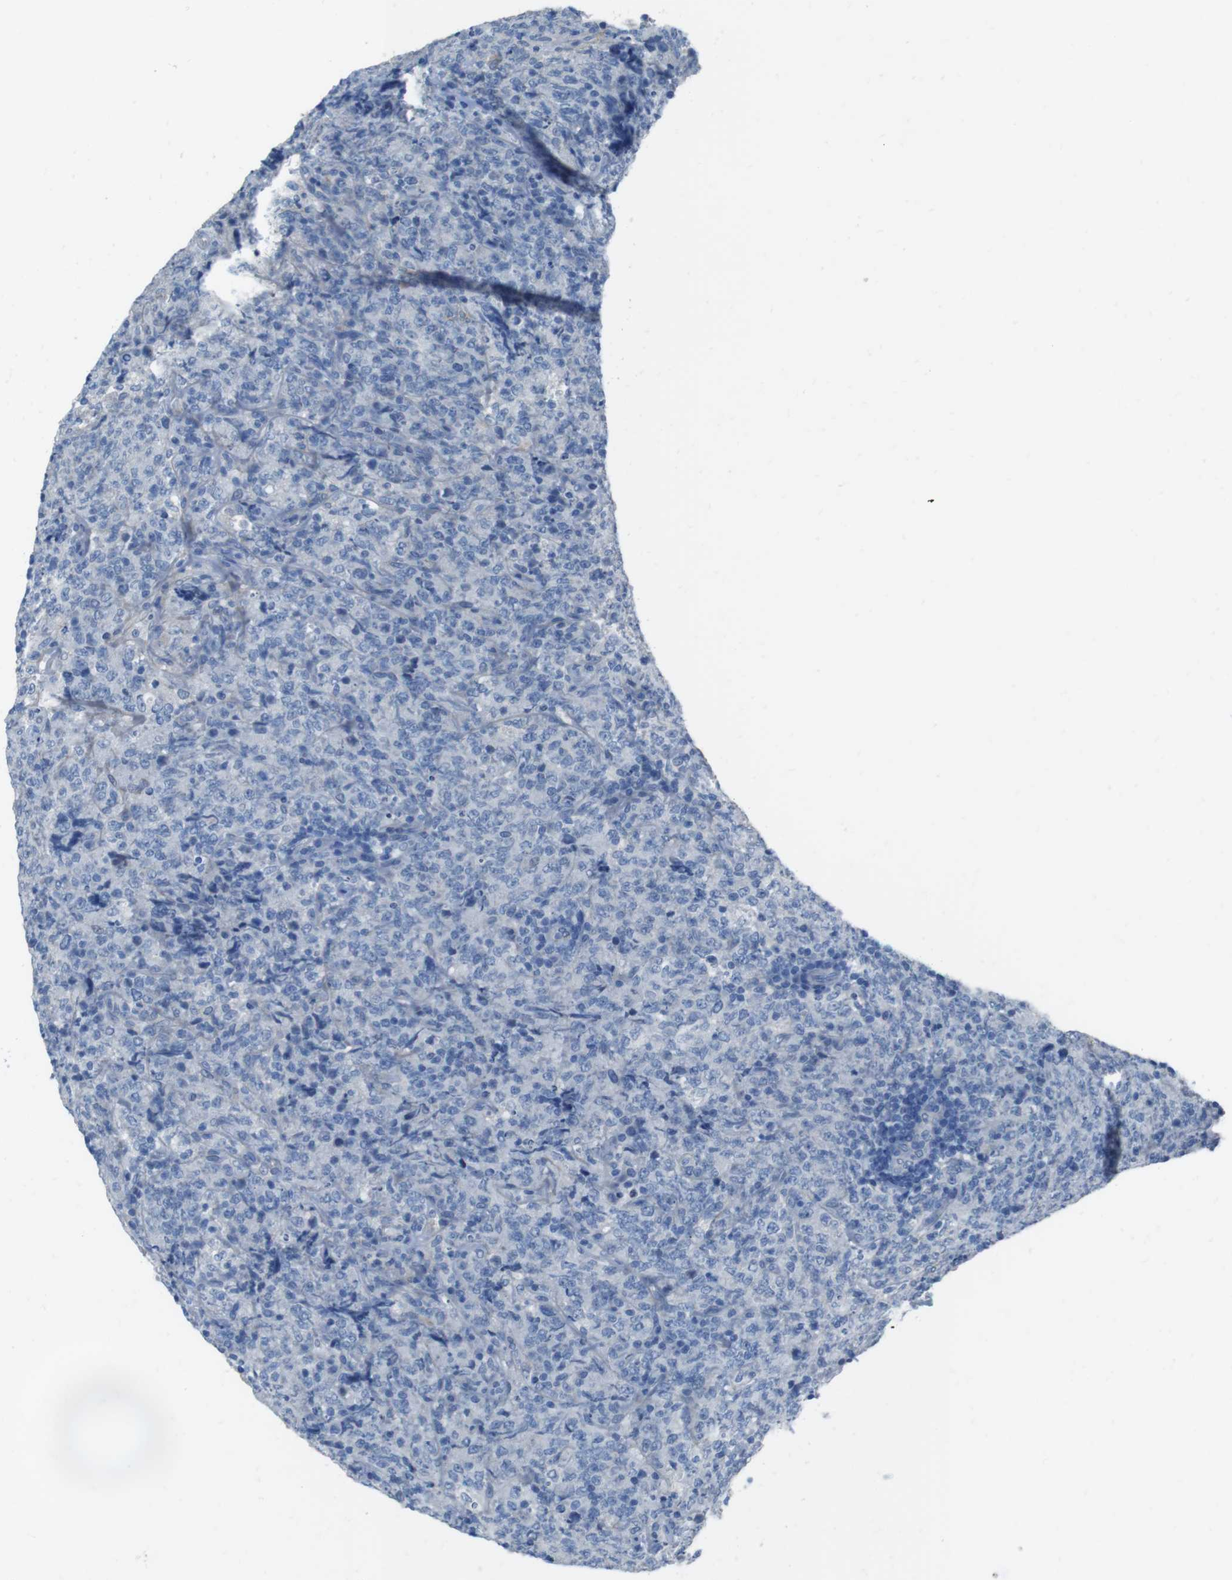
{"staining": {"intensity": "negative", "quantity": "none", "location": "none"}, "tissue": "lymphoma", "cell_type": "Tumor cells", "image_type": "cancer", "snomed": [{"axis": "morphology", "description": "Malignant lymphoma, non-Hodgkin's type, High grade"}, {"axis": "topography", "description": "Tonsil"}], "caption": "The micrograph reveals no staining of tumor cells in lymphoma. (DAB (3,3'-diaminobenzidine) immunohistochemistry visualized using brightfield microscopy, high magnification).", "gene": "CYP2C8", "patient": {"sex": "female", "age": 36}}